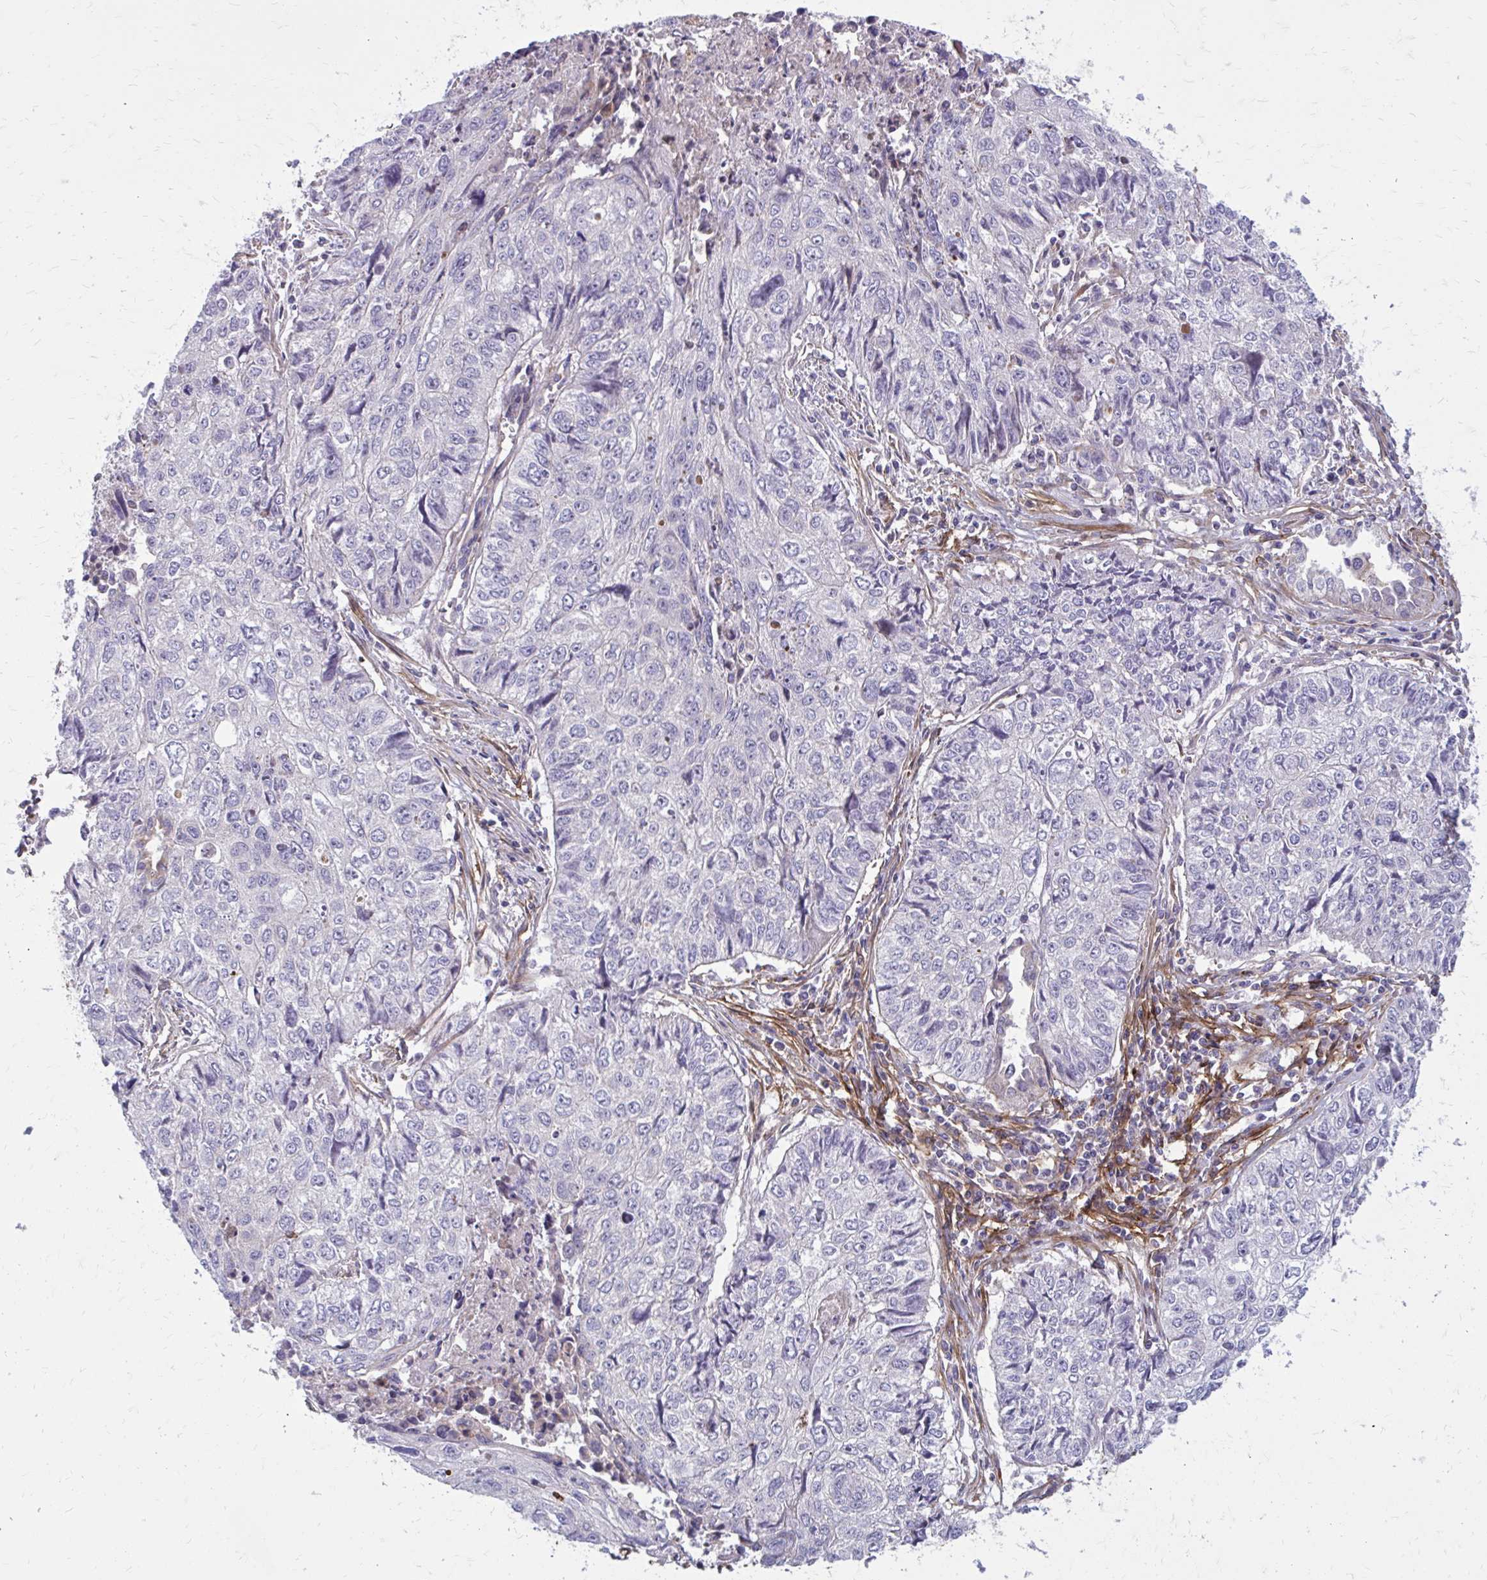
{"staining": {"intensity": "negative", "quantity": "none", "location": "none"}, "tissue": "lung cancer", "cell_type": "Tumor cells", "image_type": "cancer", "snomed": [{"axis": "morphology", "description": "Normal morphology"}, {"axis": "morphology", "description": "Aneuploidy"}, {"axis": "morphology", "description": "Squamous cell carcinoma, NOS"}, {"axis": "topography", "description": "Lymph node"}, {"axis": "topography", "description": "Lung"}], "caption": "DAB immunohistochemical staining of aneuploidy (lung) demonstrates no significant positivity in tumor cells.", "gene": "FAP", "patient": {"sex": "female", "age": 76}}